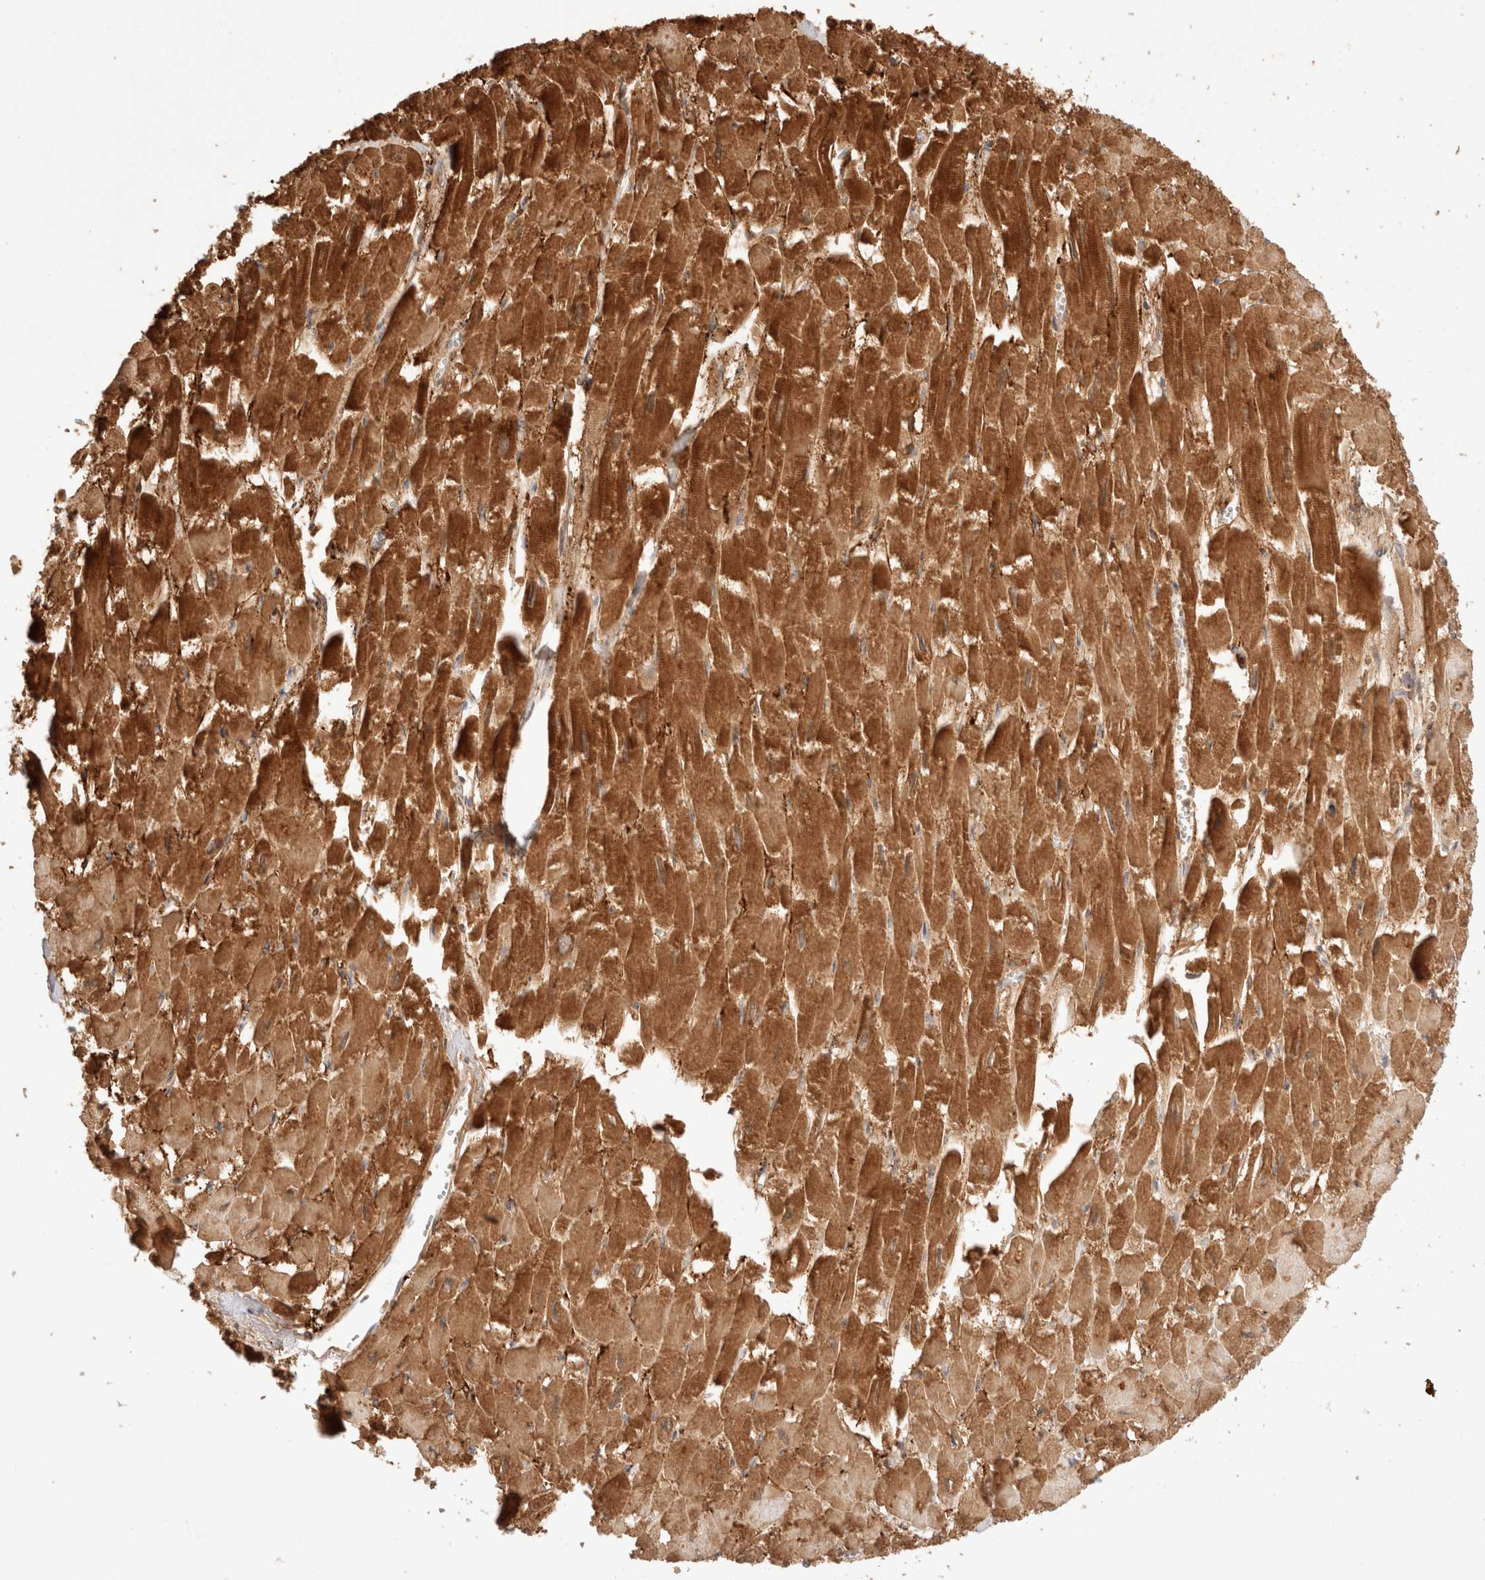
{"staining": {"intensity": "strong", "quantity": ">75%", "location": "cytoplasmic/membranous"}, "tissue": "heart muscle", "cell_type": "Cardiomyocytes", "image_type": "normal", "snomed": [{"axis": "morphology", "description": "Normal tissue, NOS"}, {"axis": "topography", "description": "Heart"}], "caption": "This image reveals immunohistochemistry staining of benign heart muscle, with high strong cytoplasmic/membranous expression in about >75% of cardiomyocytes.", "gene": "STARD10", "patient": {"sex": "male", "age": 54}}